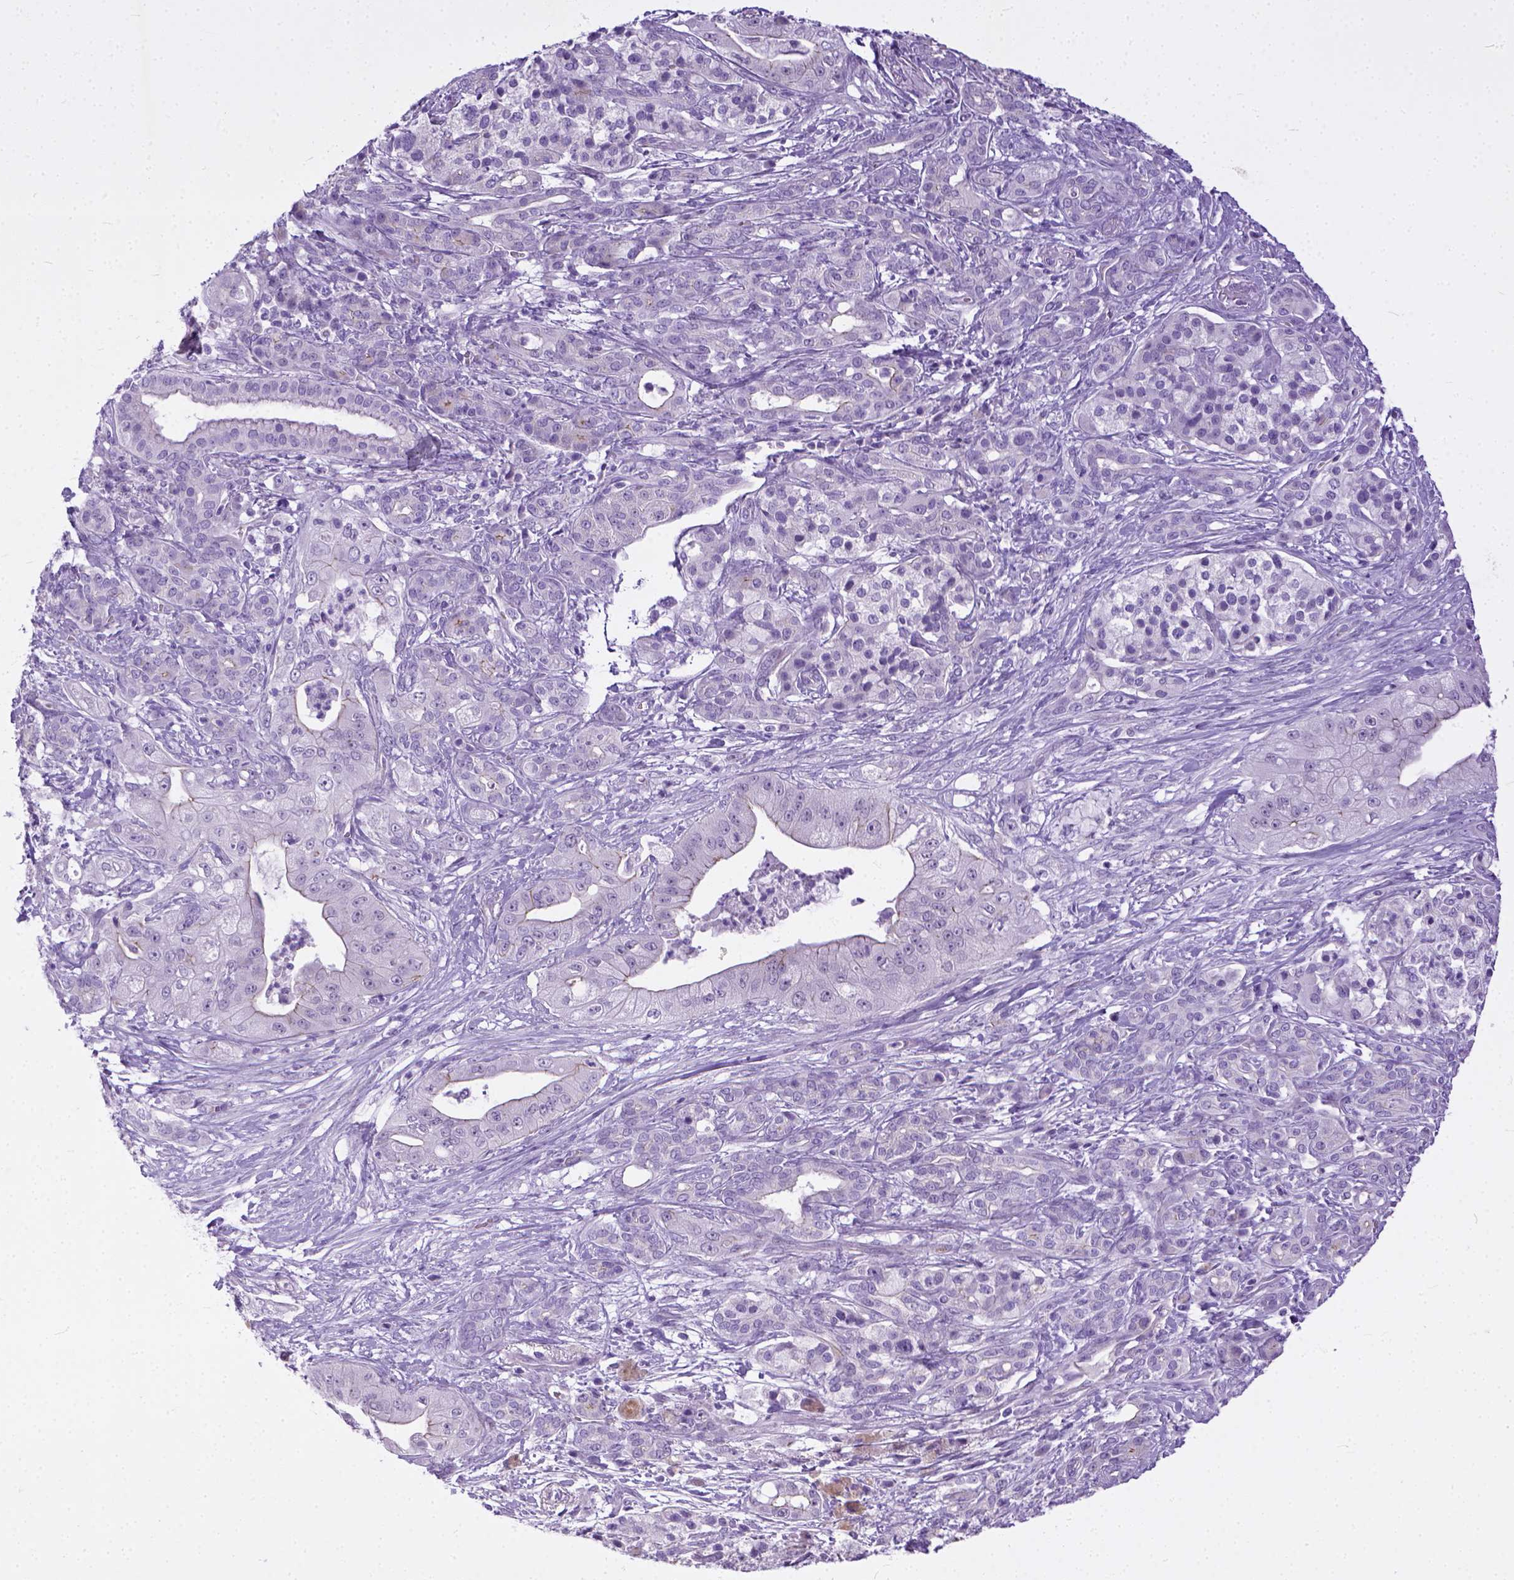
{"staining": {"intensity": "negative", "quantity": "none", "location": "none"}, "tissue": "pancreatic cancer", "cell_type": "Tumor cells", "image_type": "cancer", "snomed": [{"axis": "morphology", "description": "Normal tissue, NOS"}, {"axis": "morphology", "description": "Inflammation, NOS"}, {"axis": "morphology", "description": "Adenocarcinoma, NOS"}, {"axis": "topography", "description": "Pancreas"}], "caption": "Pancreatic cancer (adenocarcinoma) stained for a protein using immunohistochemistry shows no staining tumor cells.", "gene": "ADGRF1", "patient": {"sex": "male", "age": 57}}